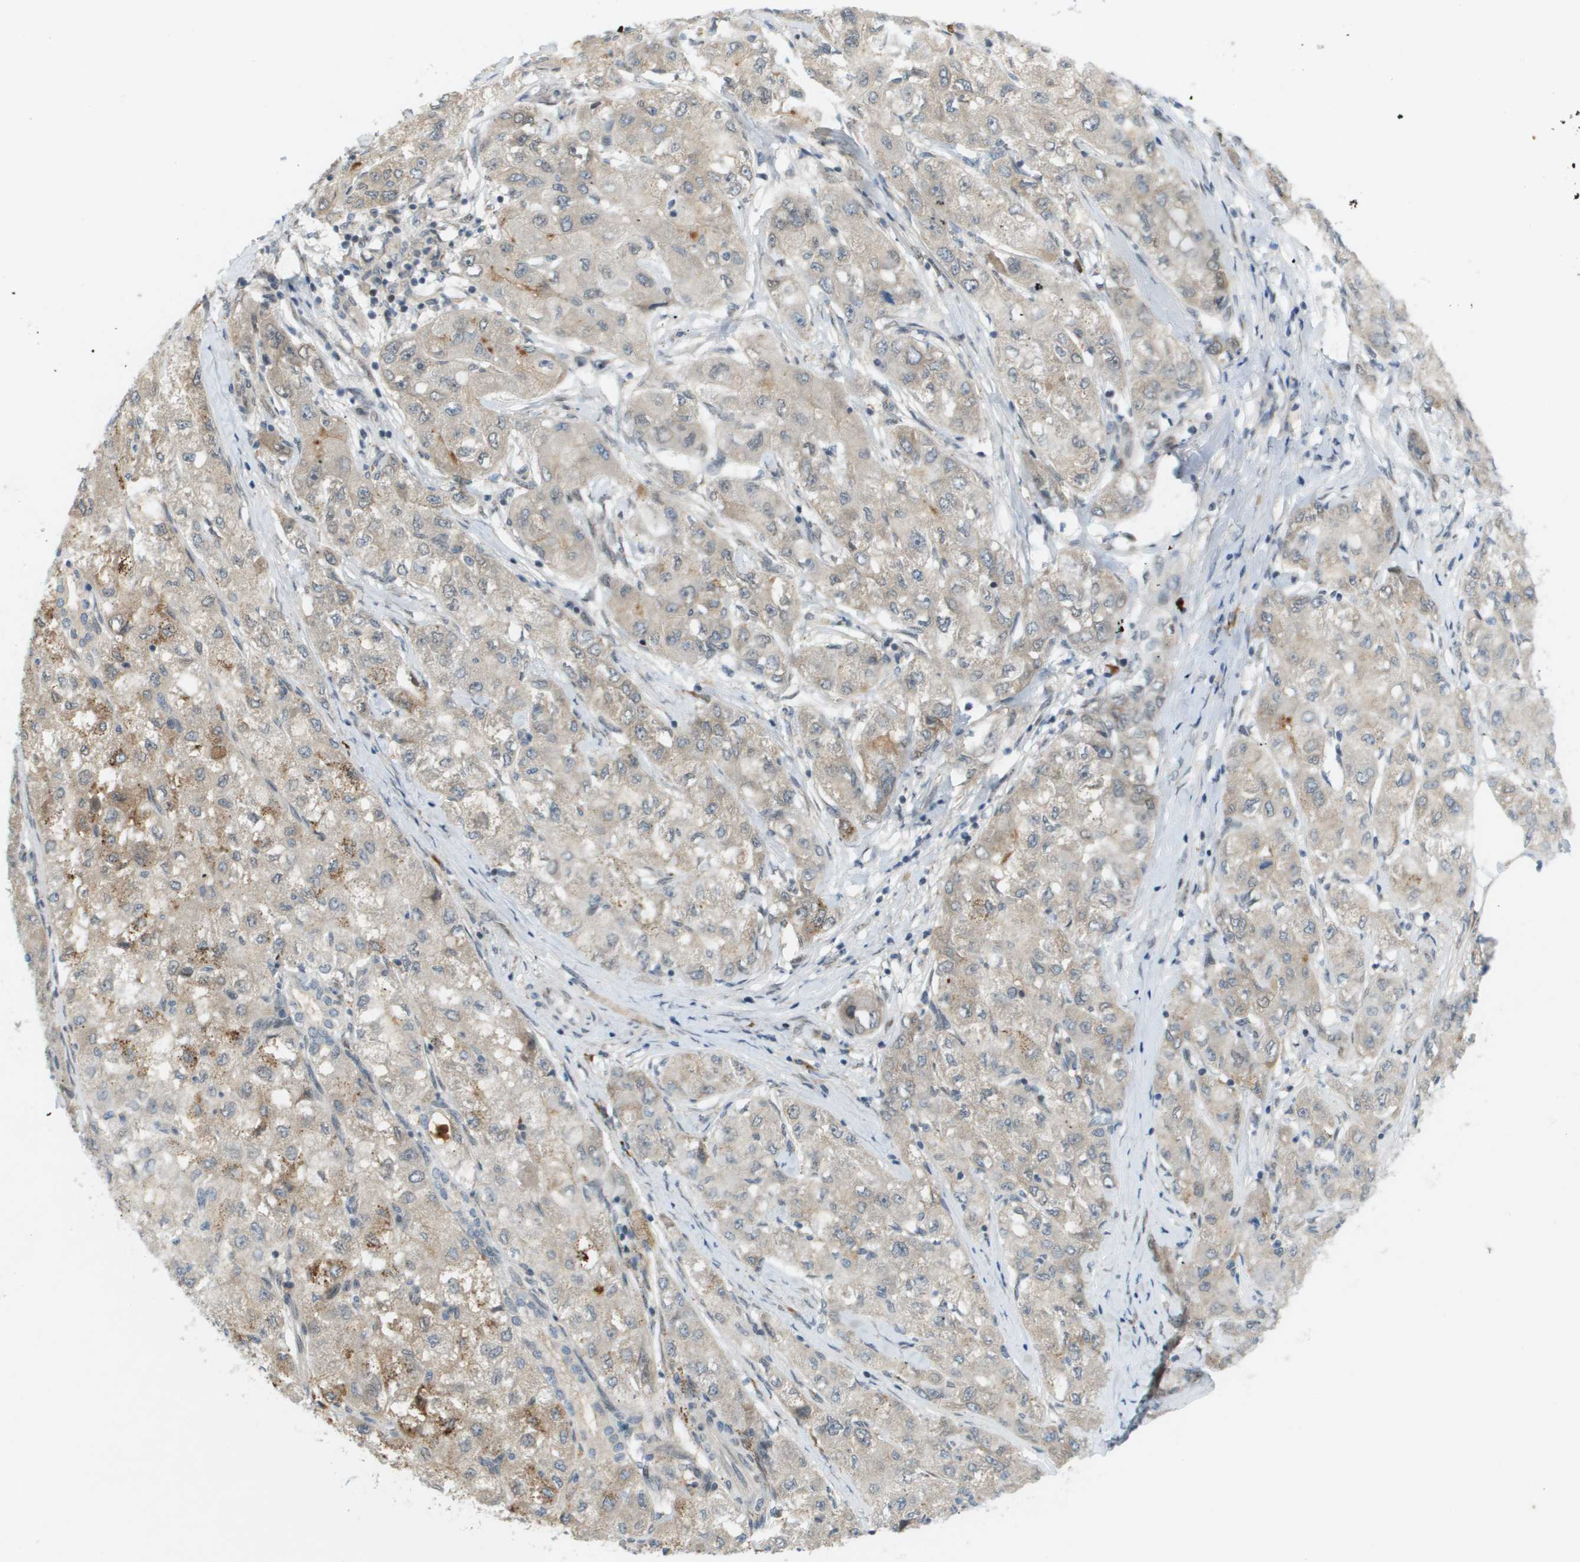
{"staining": {"intensity": "weak", "quantity": ">75%", "location": "cytoplasmic/membranous"}, "tissue": "liver cancer", "cell_type": "Tumor cells", "image_type": "cancer", "snomed": [{"axis": "morphology", "description": "Carcinoma, Hepatocellular, NOS"}, {"axis": "topography", "description": "Liver"}], "caption": "Liver cancer (hepatocellular carcinoma) tissue displays weak cytoplasmic/membranous expression in about >75% of tumor cells", "gene": "CACNB4", "patient": {"sex": "male", "age": 80}}